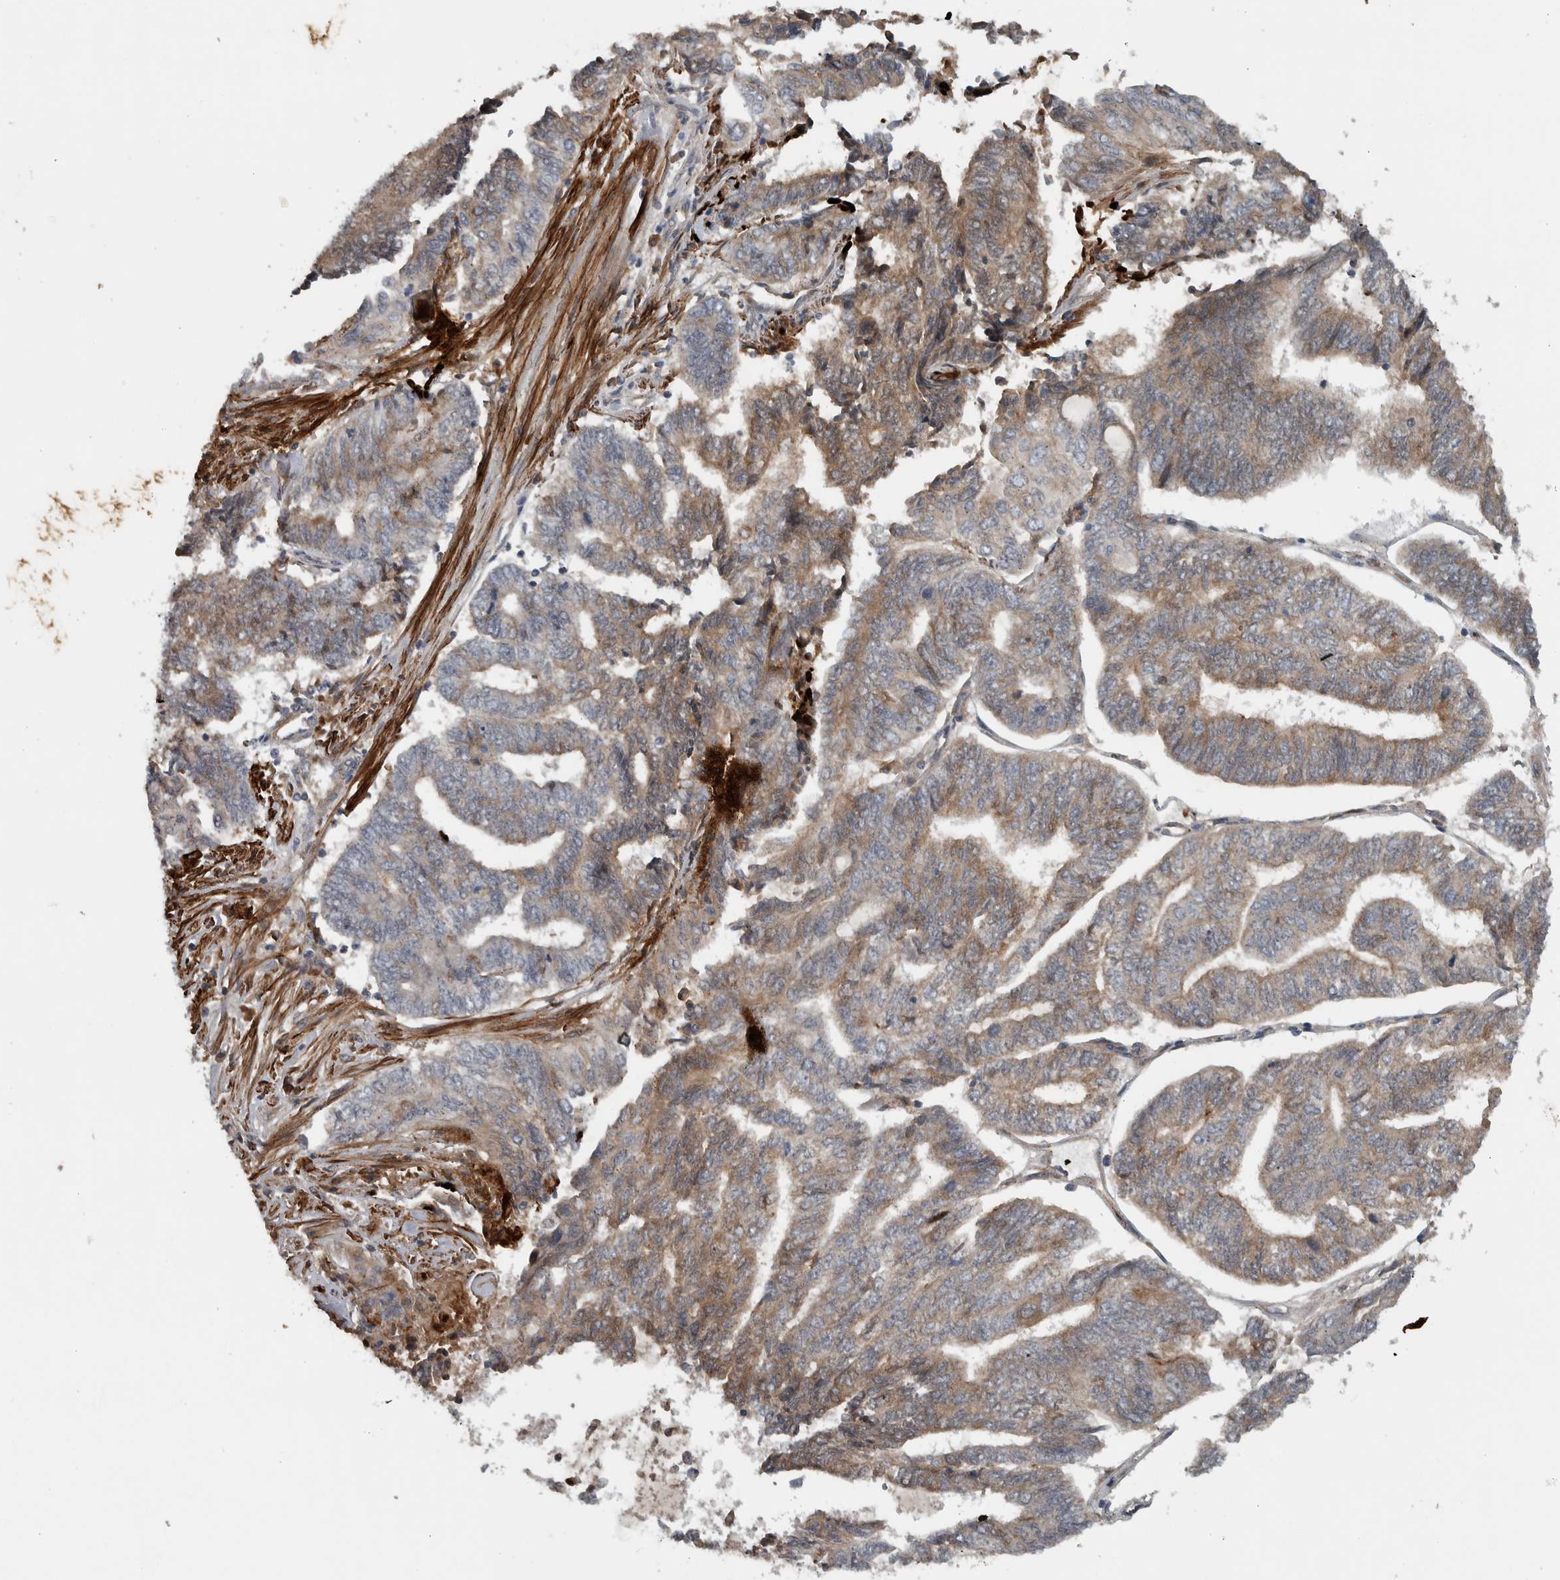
{"staining": {"intensity": "weak", "quantity": "25%-75%", "location": "cytoplasmic/membranous"}, "tissue": "endometrial cancer", "cell_type": "Tumor cells", "image_type": "cancer", "snomed": [{"axis": "morphology", "description": "Adenocarcinoma, NOS"}, {"axis": "topography", "description": "Uterus"}, {"axis": "topography", "description": "Endometrium"}], "caption": "Immunohistochemical staining of endometrial cancer (adenocarcinoma) reveals low levels of weak cytoplasmic/membranous expression in approximately 25%-75% of tumor cells.", "gene": "LBHD1", "patient": {"sex": "female", "age": 70}}